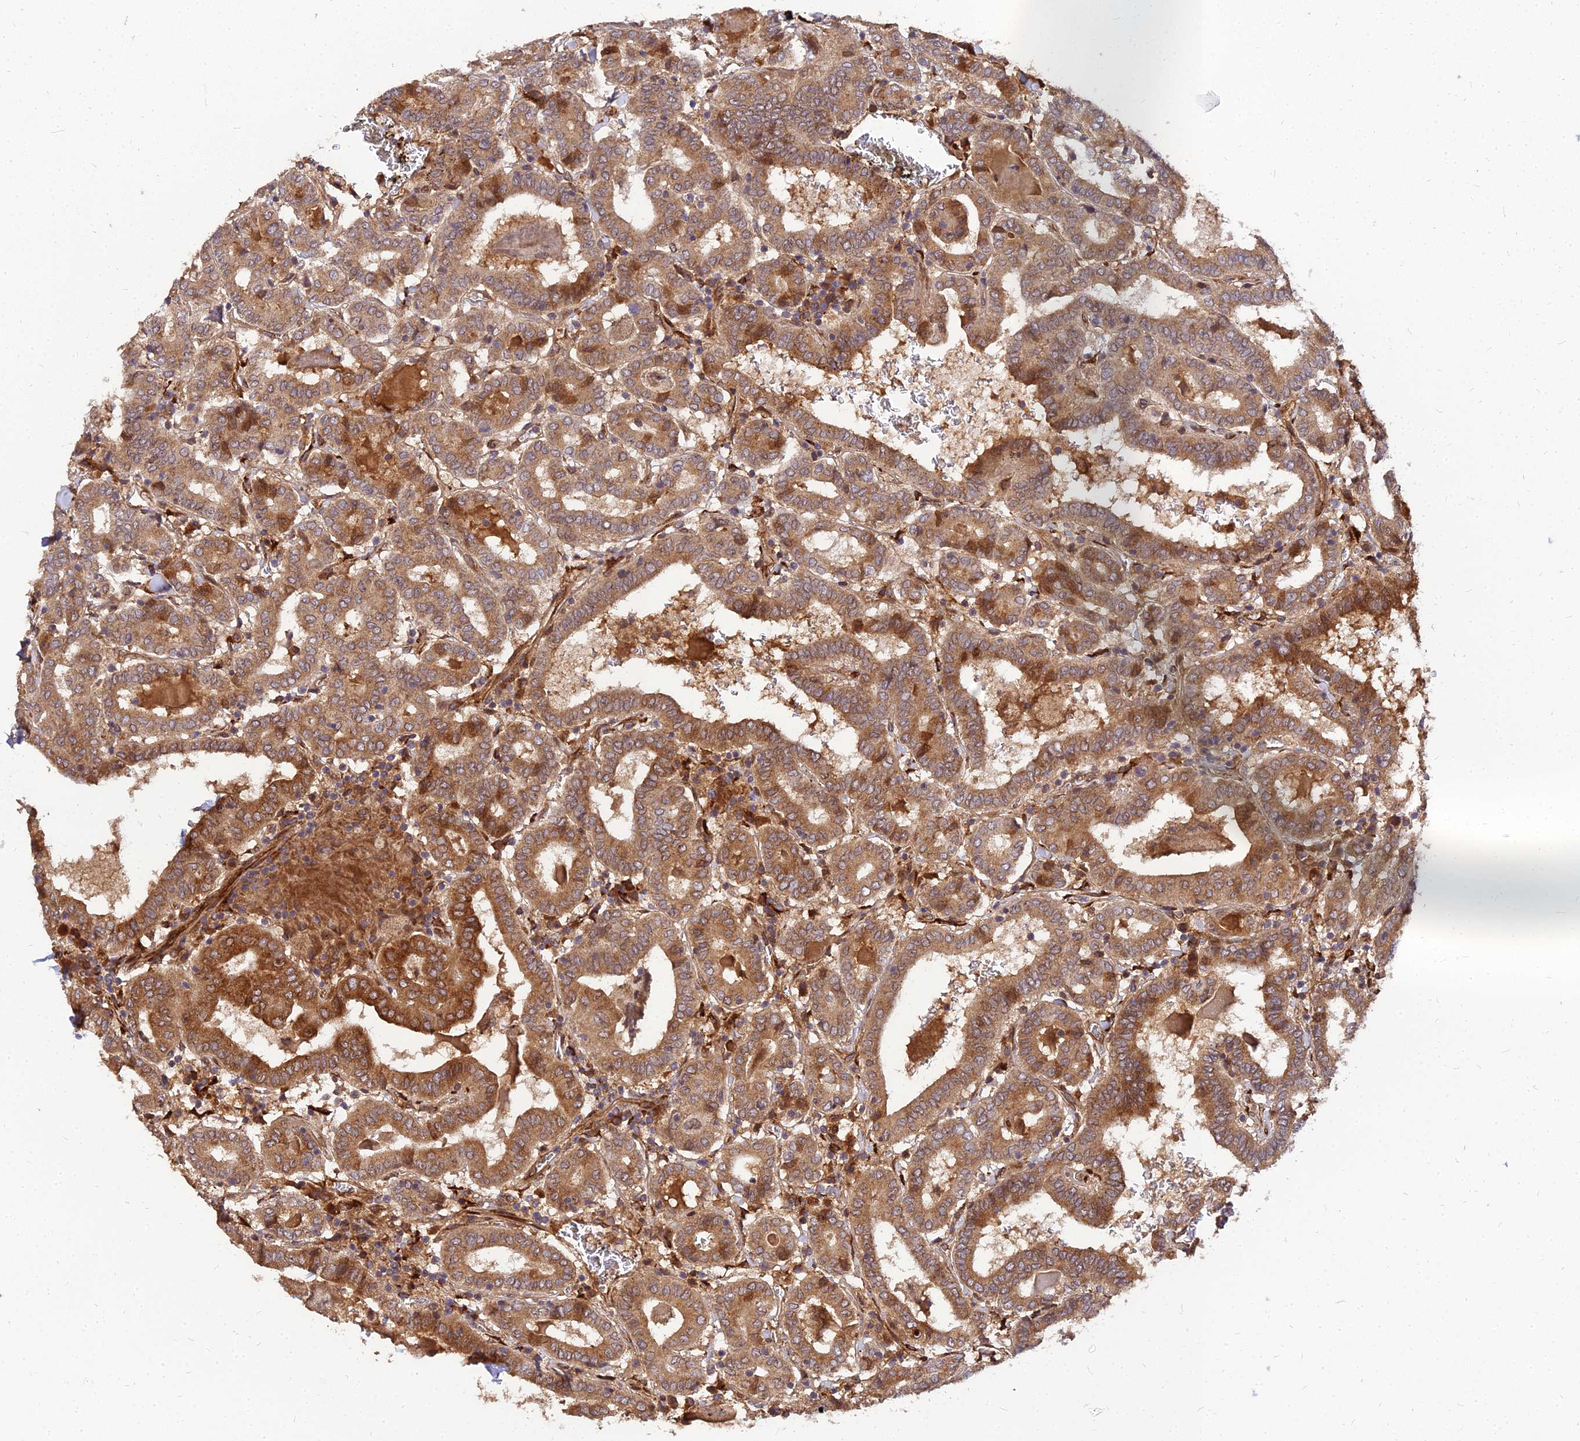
{"staining": {"intensity": "moderate", "quantity": ">75%", "location": "cytoplasmic/membranous"}, "tissue": "thyroid cancer", "cell_type": "Tumor cells", "image_type": "cancer", "snomed": [{"axis": "morphology", "description": "Papillary adenocarcinoma, NOS"}, {"axis": "topography", "description": "Thyroid gland"}], "caption": "There is medium levels of moderate cytoplasmic/membranous staining in tumor cells of thyroid cancer, as demonstrated by immunohistochemical staining (brown color).", "gene": "PDE4D", "patient": {"sex": "female", "age": 72}}